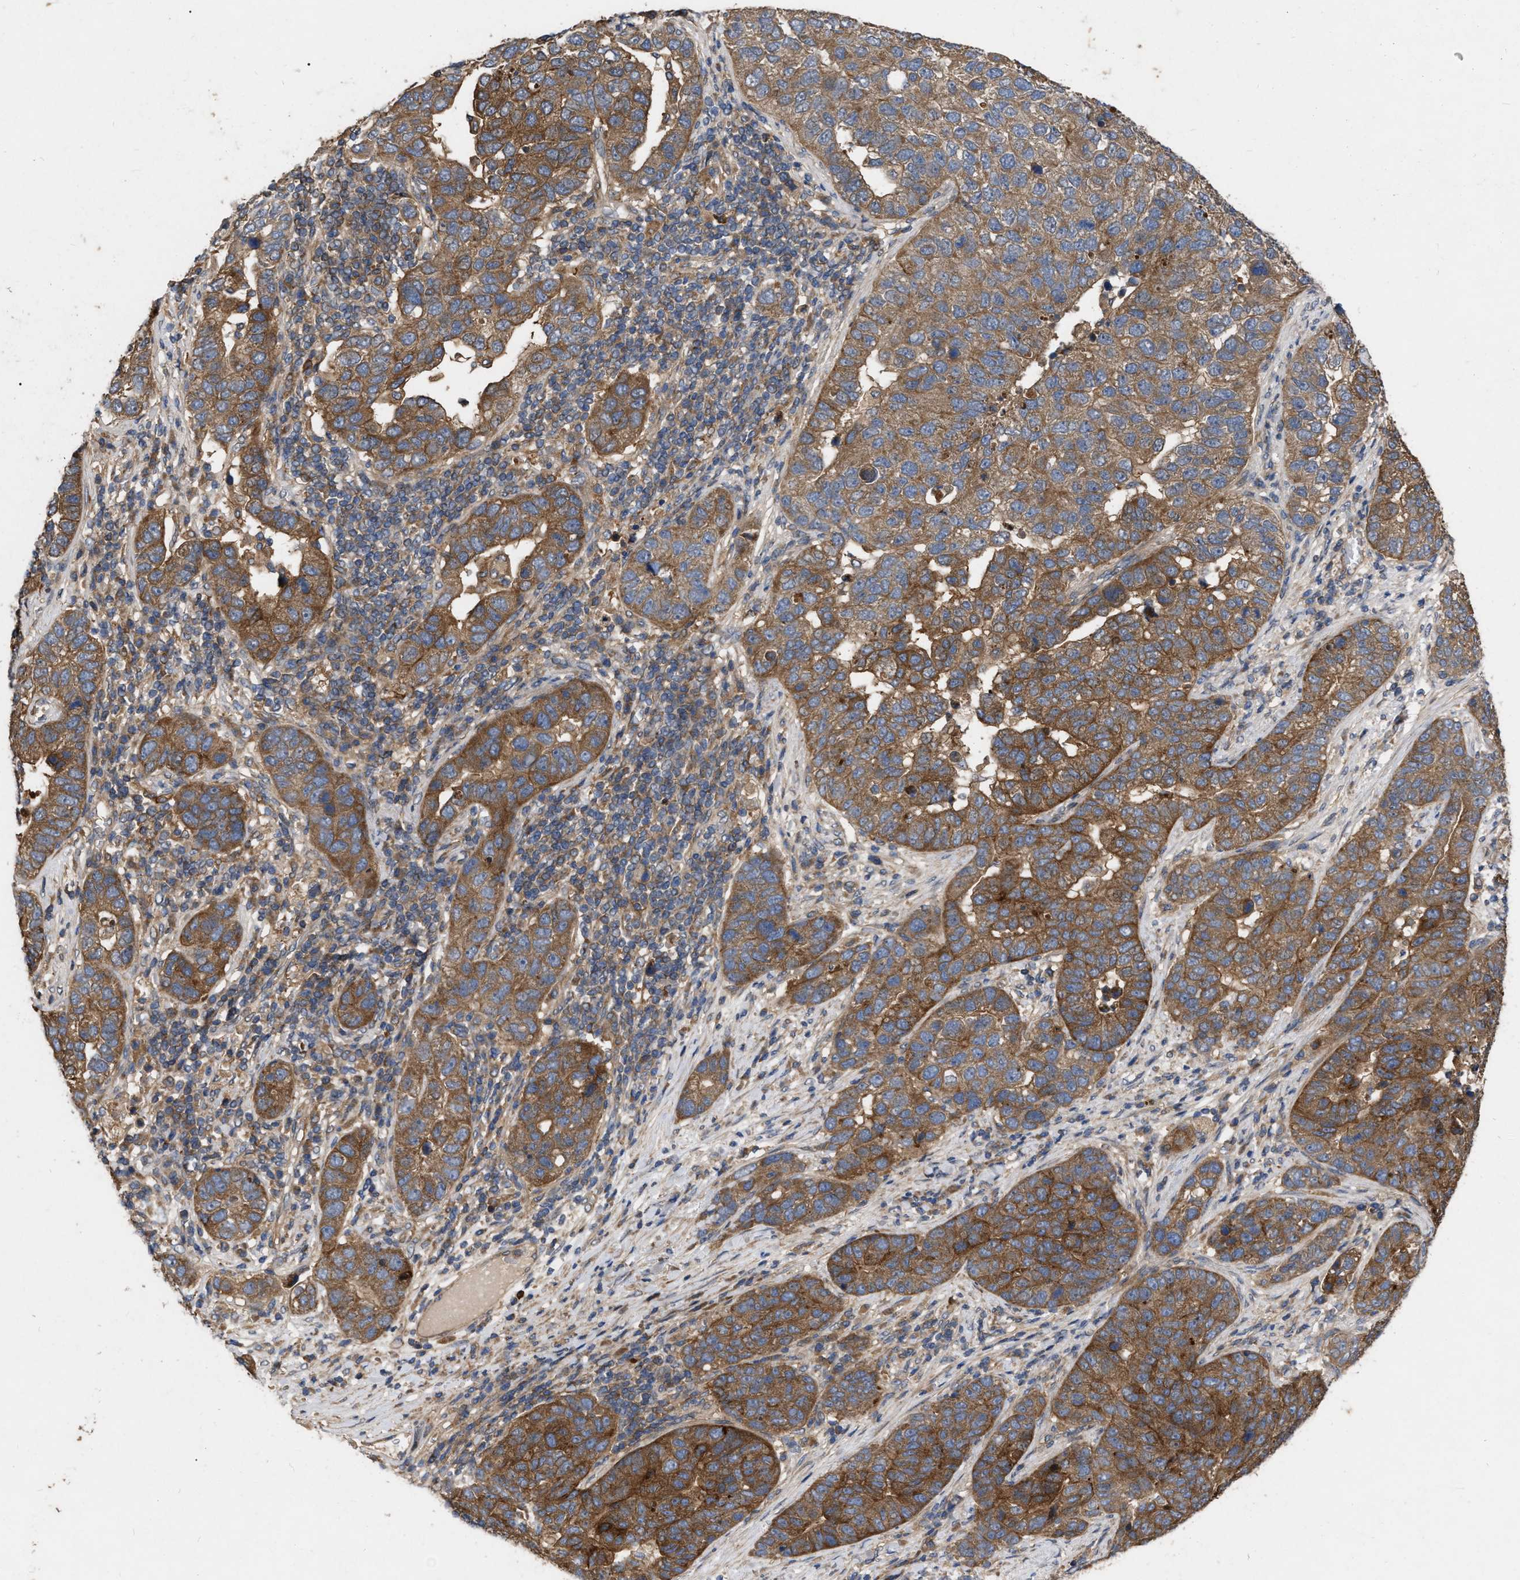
{"staining": {"intensity": "strong", "quantity": ">75%", "location": "cytoplasmic/membranous"}, "tissue": "pancreatic cancer", "cell_type": "Tumor cells", "image_type": "cancer", "snomed": [{"axis": "morphology", "description": "Adenocarcinoma, NOS"}, {"axis": "topography", "description": "Pancreas"}], "caption": "About >75% of tumor cells in human pancreatic adenocarcinoma reveal strong cytoplasmic/membranous protein expression as visualized by brown immunohistochemical staining.", "gene": "CDKN2C", "patient": {"sex": "female", "age": 61}}